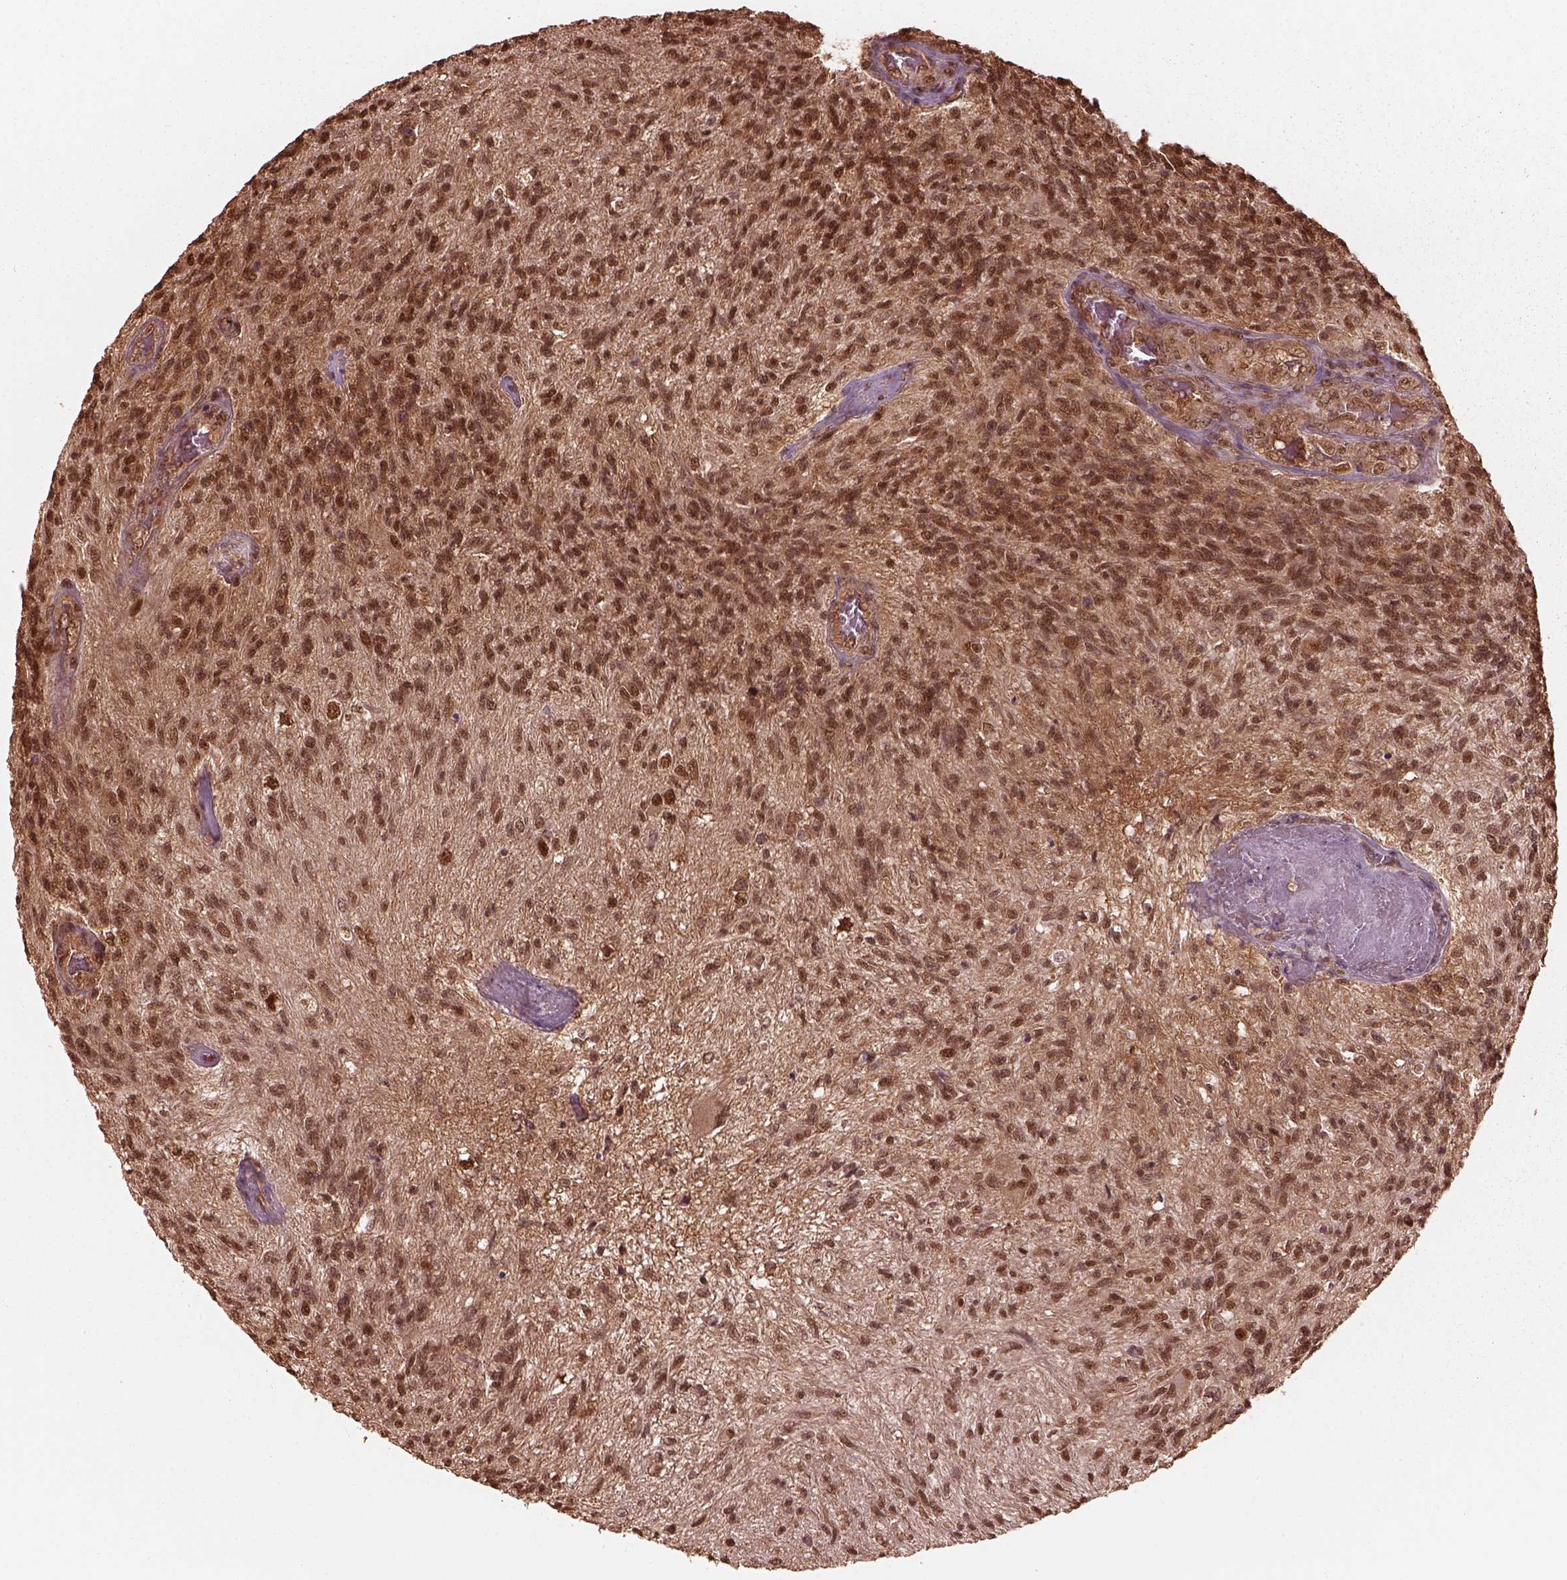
{"staining": {"intensity": "moderate", "quantity": ">75%", "location": "nuclear"}, "tissue": "glioma", "cell_type": "Tumor cells", "image_type": "cancer", "snomed": [{"axis": "morphology", "description": "Glioma, malignant, High grade"}, {"axis": "topography", "description": "Brain"}], "caption": "High-grade glioma (malignant) stained with IHC demonstrates moderate nuclear positivity in approximately >75% of tumor cells.", "gene": "PSMC5", "patient": {"sex": "male", "age": 56}}